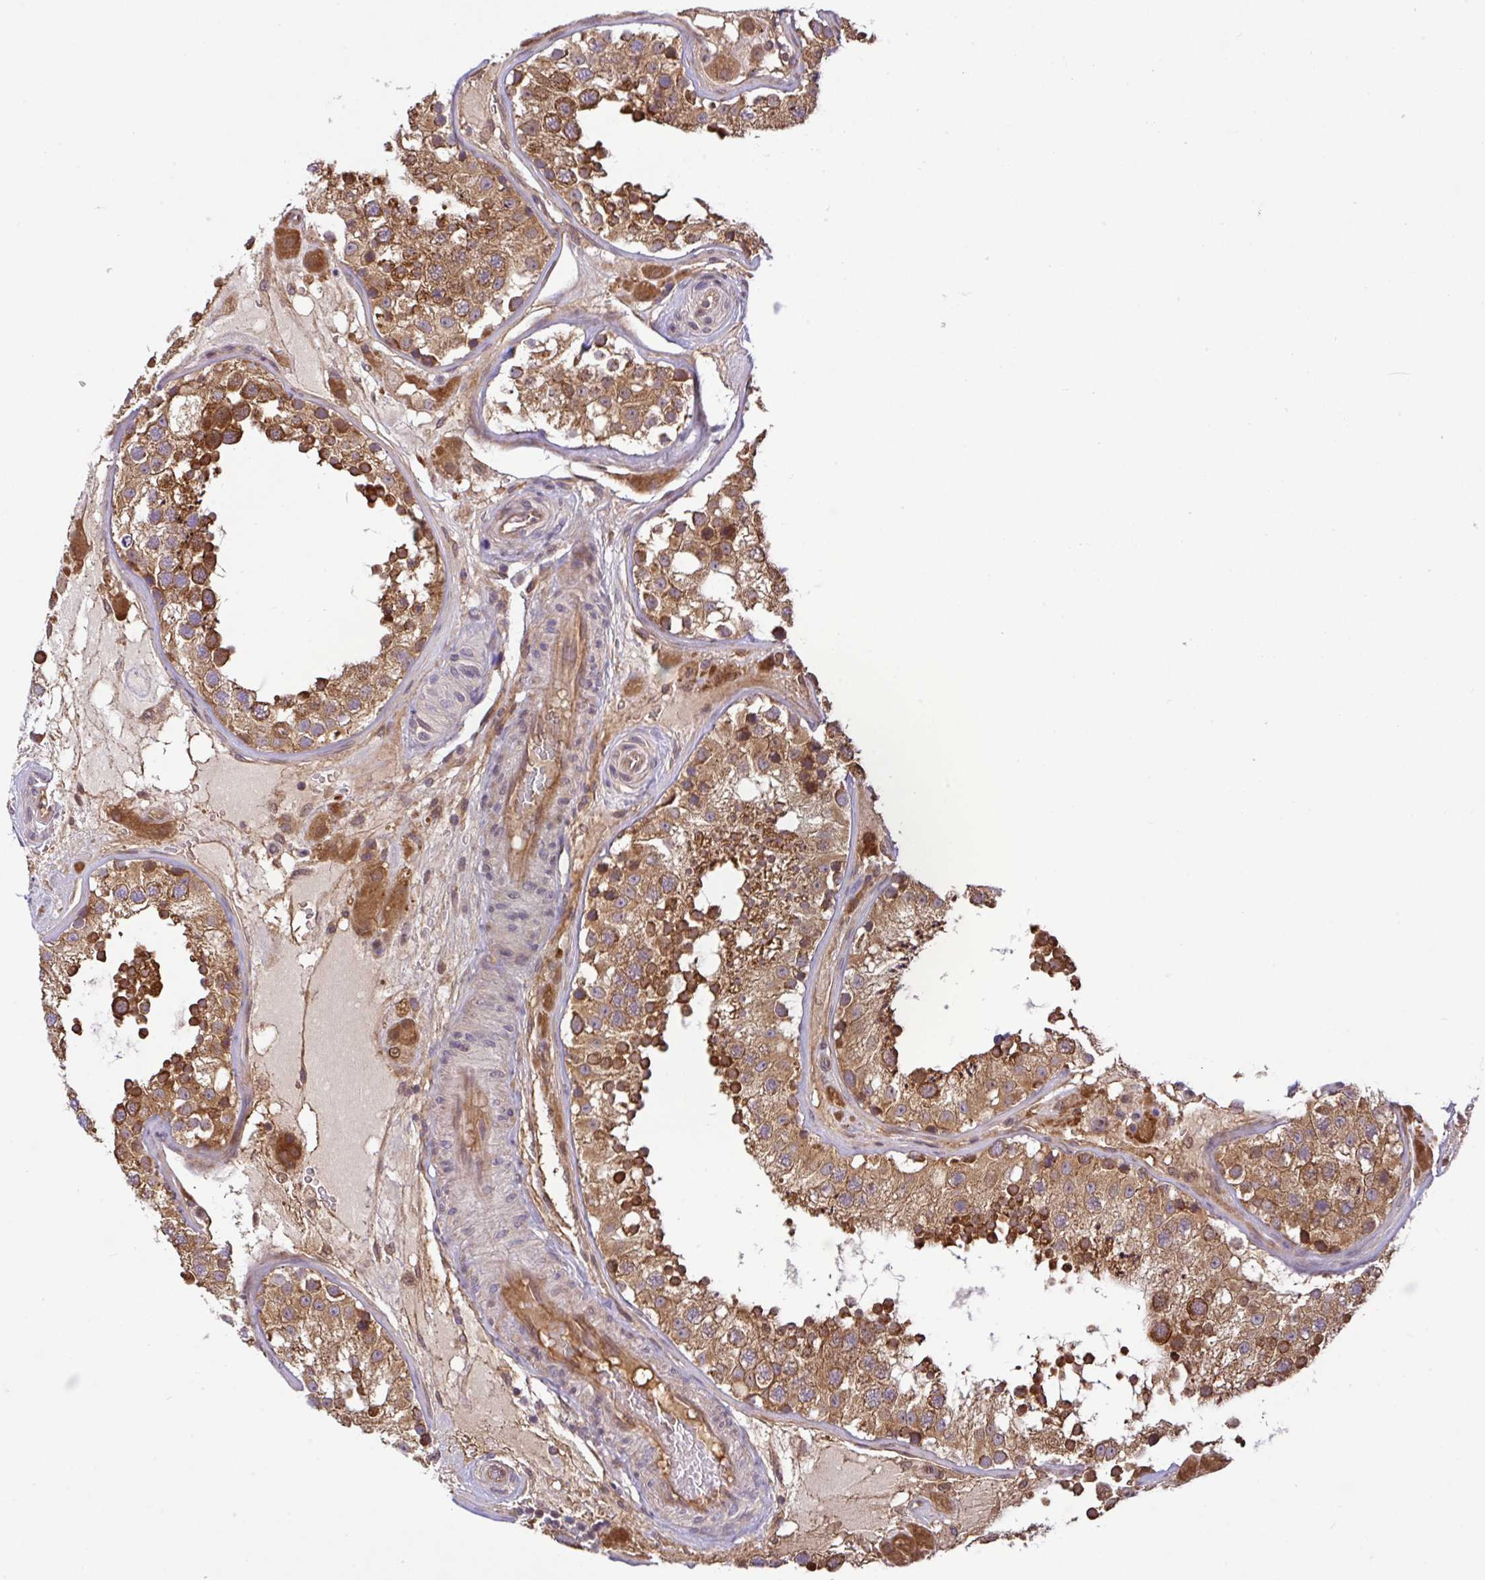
{"staining": {"intensity": "strong", "quantity": ">75%", "location": "cytoplasmic/membranous"}, "tissue": "testis", "cell_type": "Cells in seminiferous ducts", "image_type": "normal", "snomed": [{"axis": "morphology", "description": "Normal tissue, NOS"}, {"axis": "topography", "description": "Testis"}], "caption": "About >75% of cells in seminiferous ducts in unremarkable testis show strong cytoplasmic/membranous protein expression as visualized by brown immunohistochemical staining.", "gene": "UBE4A", "patient": {"sex": "male", "age": 26}}